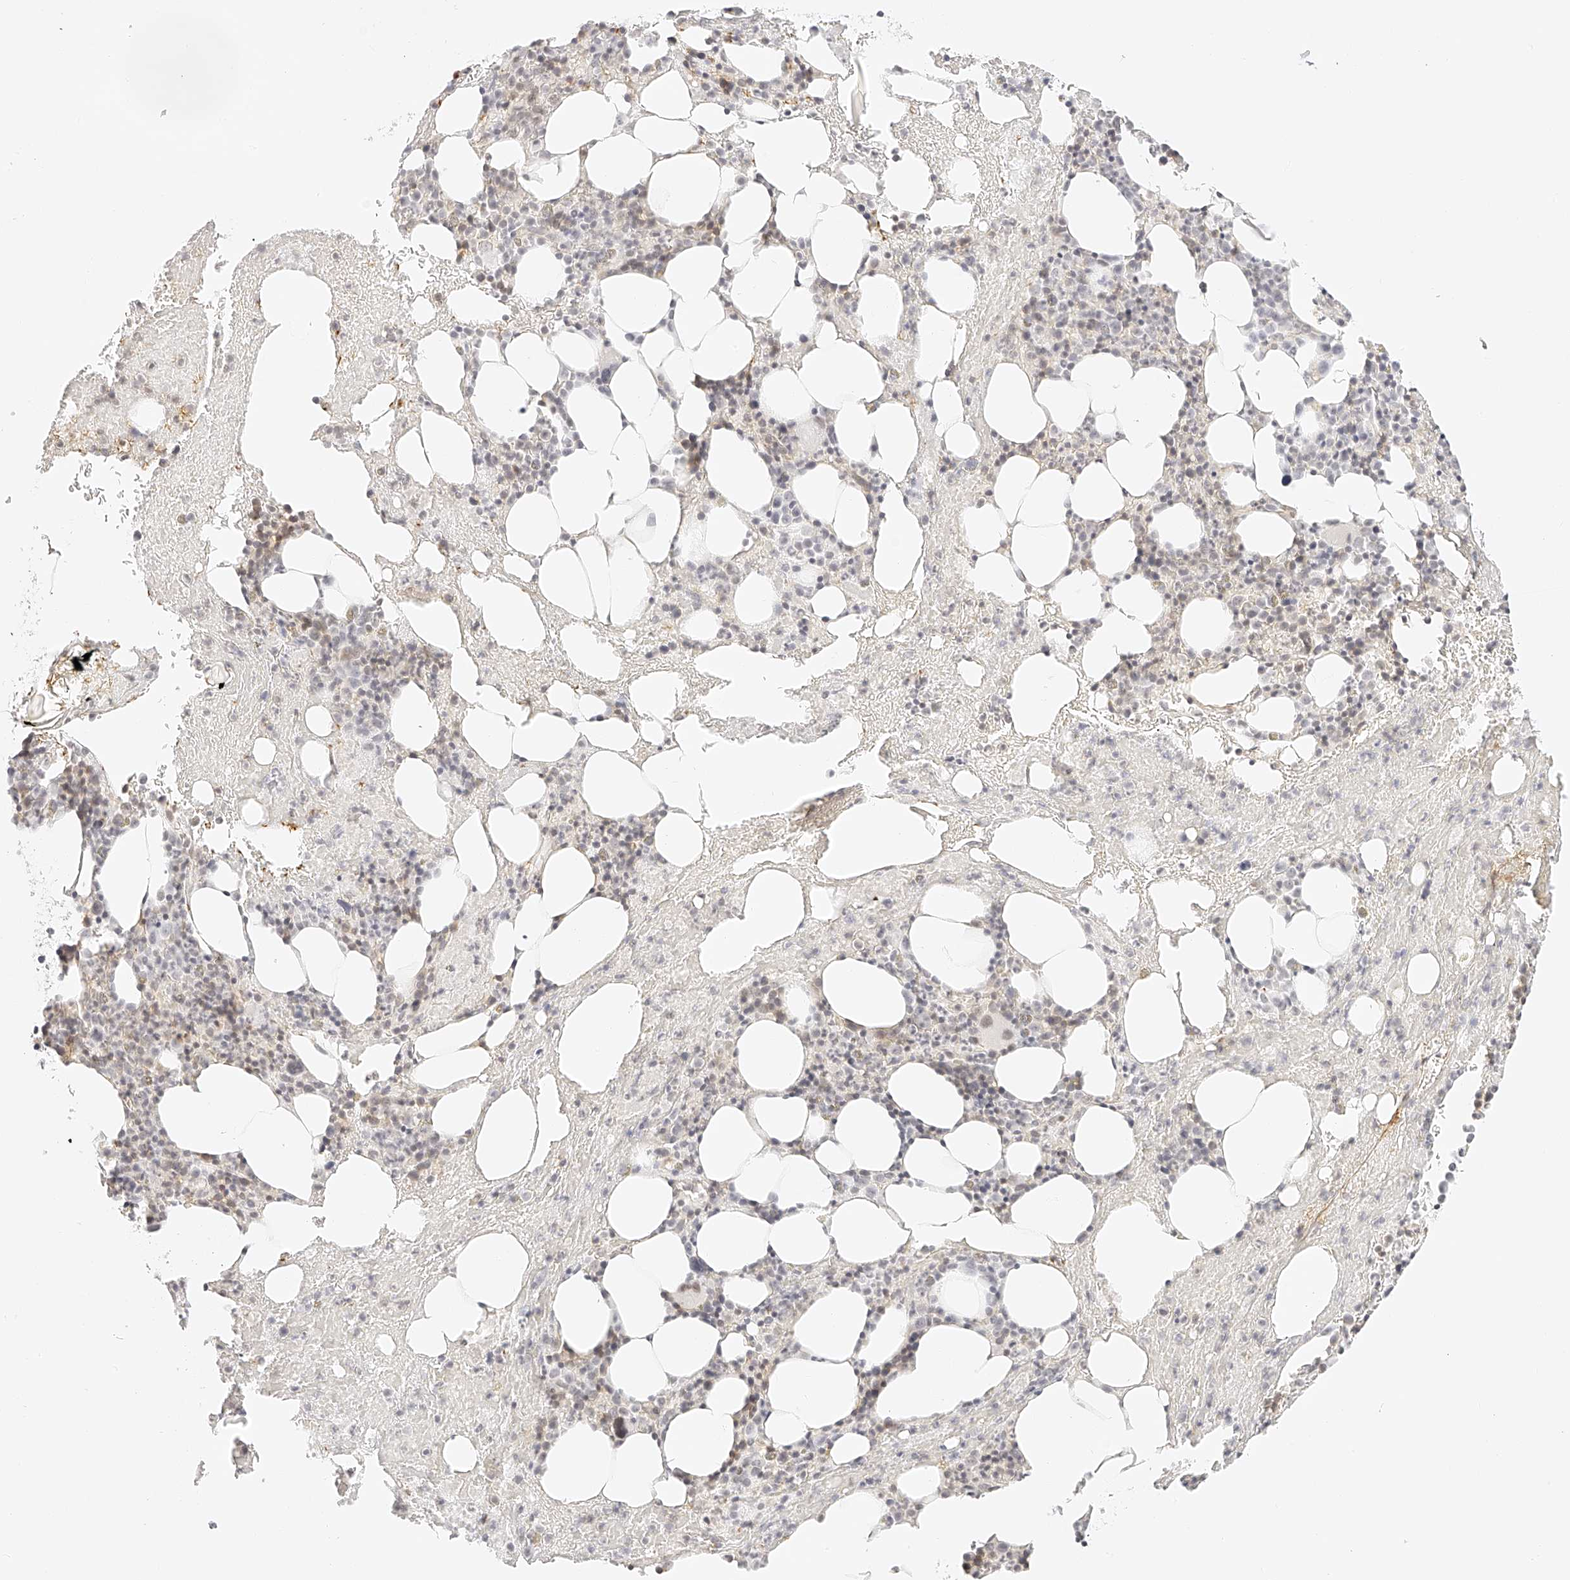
{"staining": {"intensity": "negative", "quantity": "none", "location": "none"}, "tissue": "bone marrow", "cell_type": "Hematopoietic cells", "image_type": "normal", "snomed": [{"axis": "morphology", "description": "Normal tissue, NOS"}, {"axis": "topography", "description": "Bone marrow"}], "caption": "This is an IHC image of benign bone marrow. There is no expression in hematopoietic cells.", "gene": "ZFP69", "patient": {"sex": "female", "age": 54}}